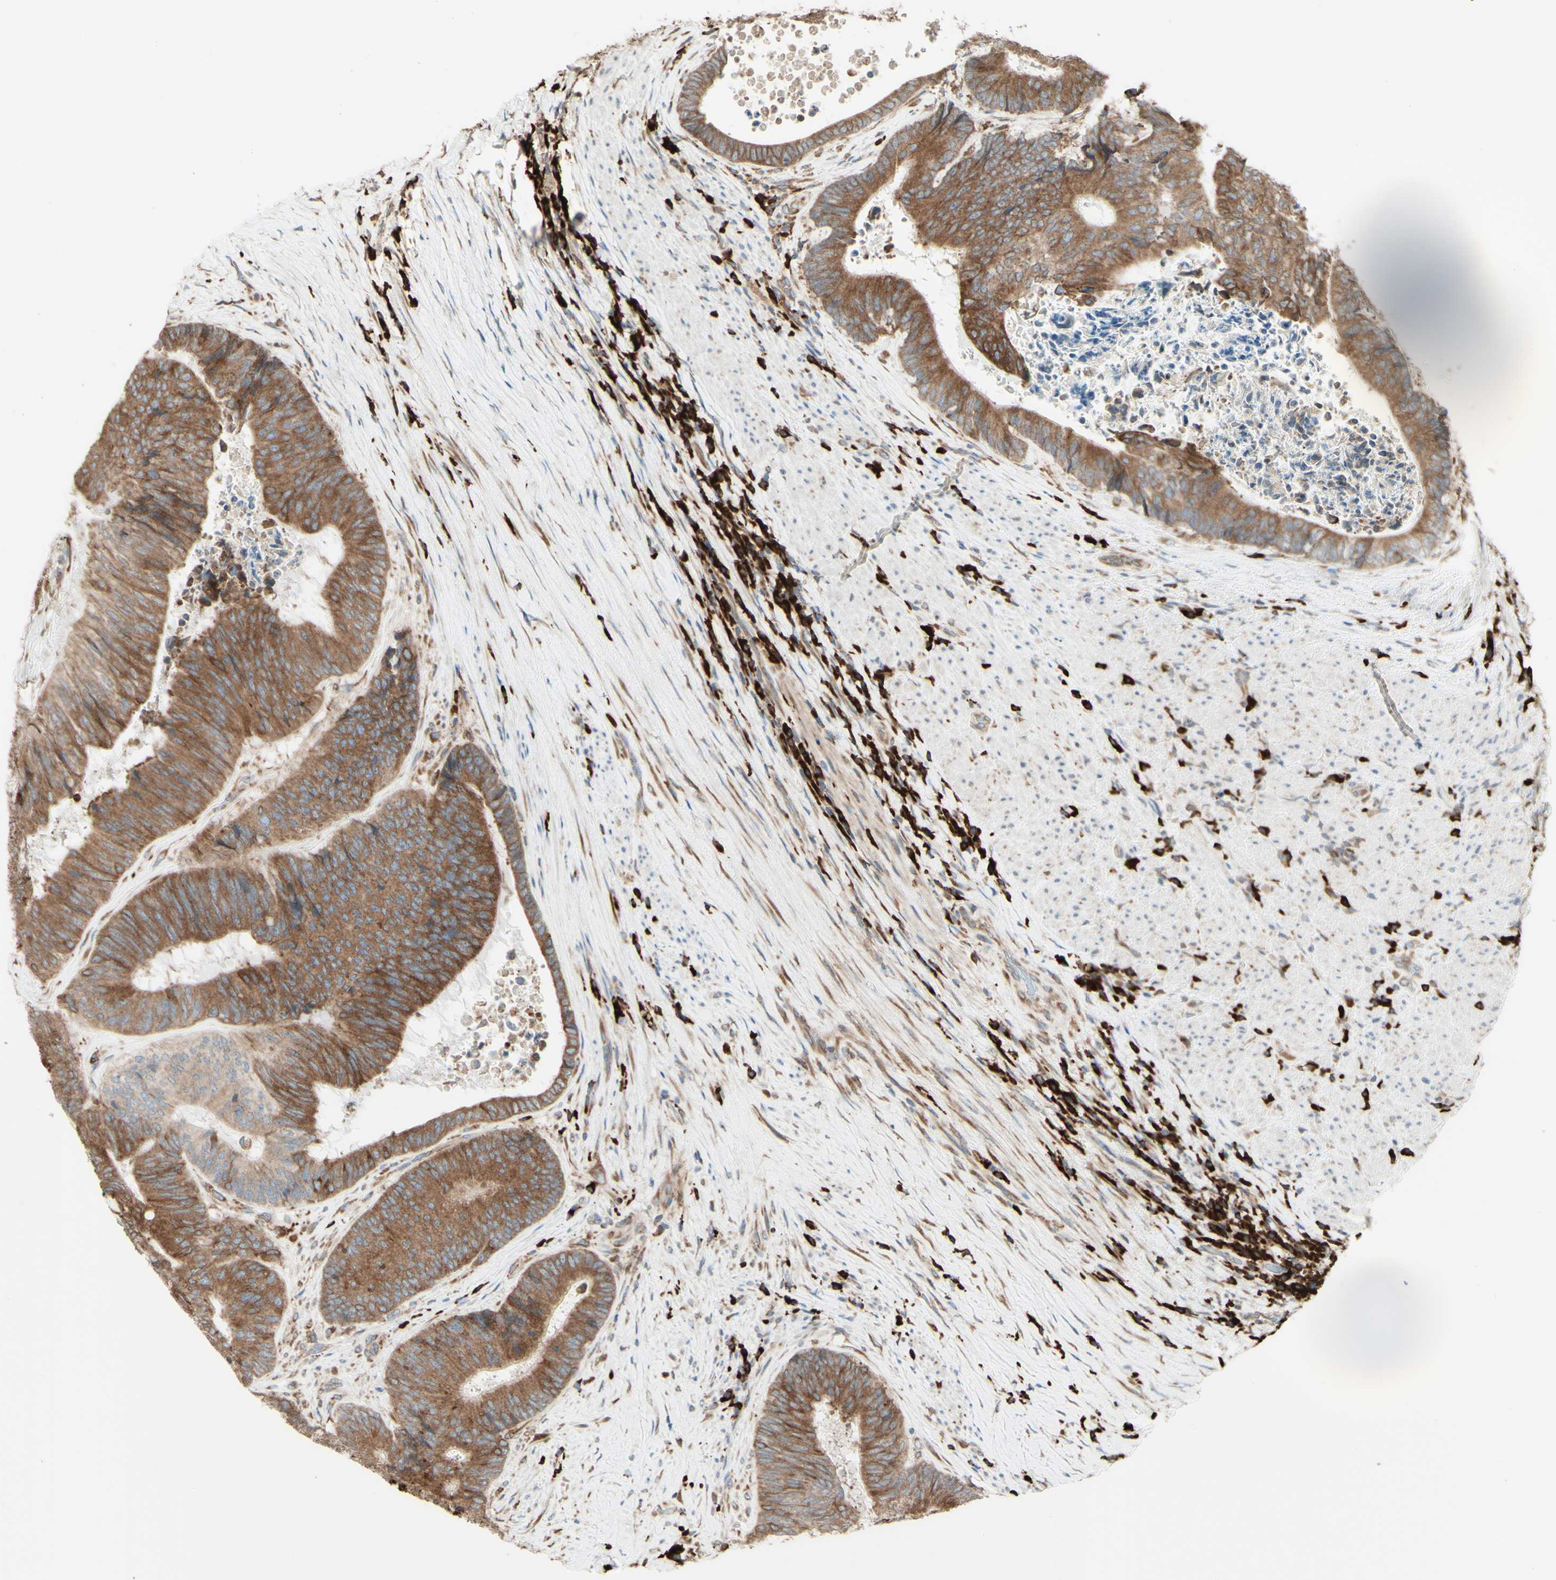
{"staining": {"intensity": "strong", "quantity": ">75%", "location": "cytoplasmic/membranous"}, "tissue": "colorectal cancer", "cell_type": "Tumor cells", "image_type": "cancer", "snomed": [{"axis": "morphology", "description": "Adenocarcinoma, NOS"}, {"axis": "topography", "description": "Rectum"}], "caption": "Immunohistochemistry histopathology image of colorectal cancer stained for a protein (brown), which shows high levels of strong cytoplasmic/membranous expression in approximately >75% of tumor cells.", "gene": "DNAJB11", "patient": {"sex": "male", "age": 72}}